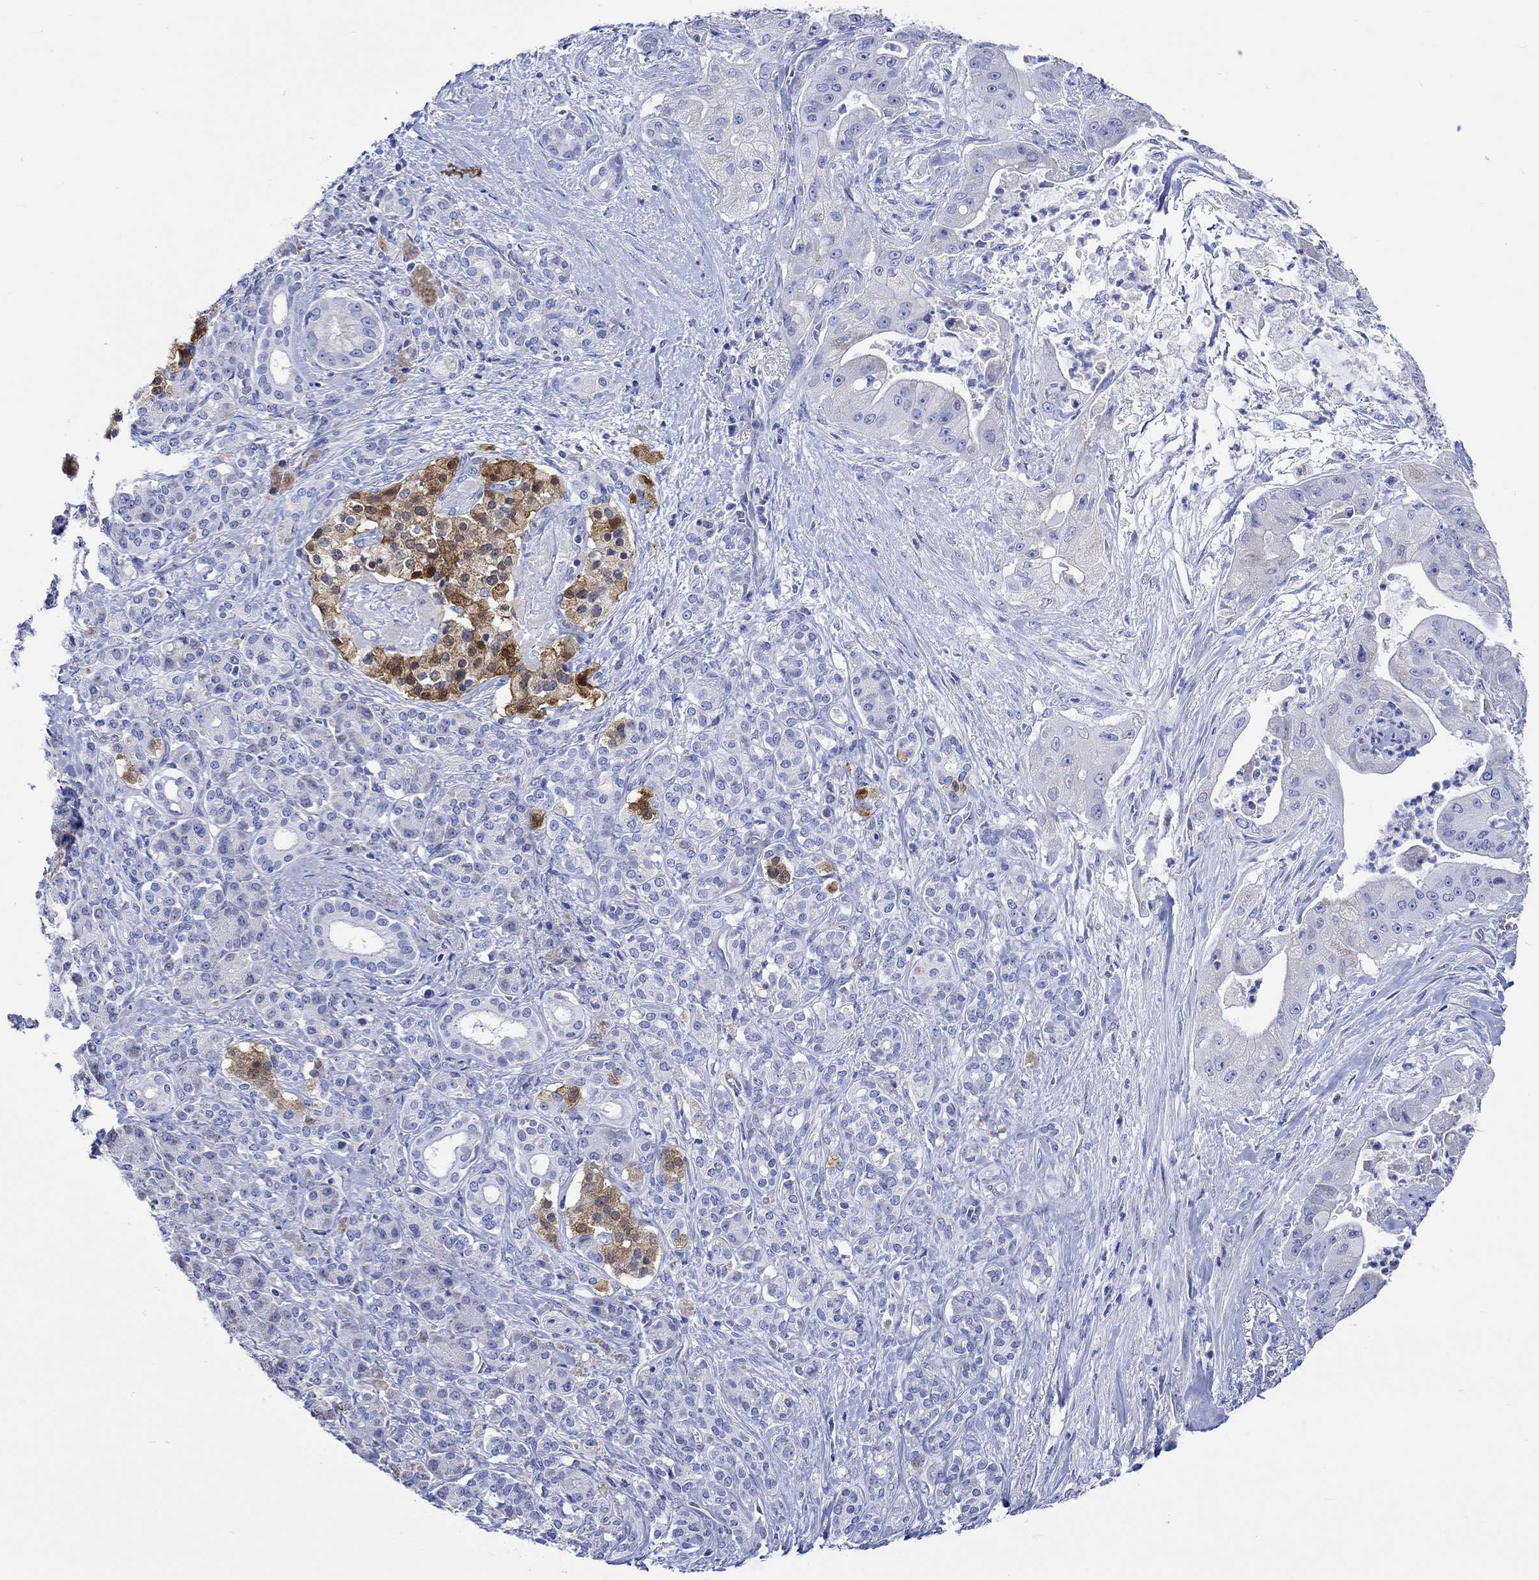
{"staining": {"intensity": "negative", "quantity": "none", "location": "none"}, "tissue": "pancreatic cancer", "cell_type": "Tumor cells", "image_type": "cancer", "snomed": [{"axis": "morphology", "description": "Normal tissue, NOS"}, {"axis": "morphology", "description": "Inflammation, NOS"}, {"axis": "morphology", "description": "Adenocarcinoma, NOS"}, {"axis": "topography", "description": "Pancreas"}], "caption": "The micrograph exhibits no significant positivity in tumor cells of pancreatic cancer.", "gene": "CPLX2", "patient": {"sex": "male", "age": 57}}